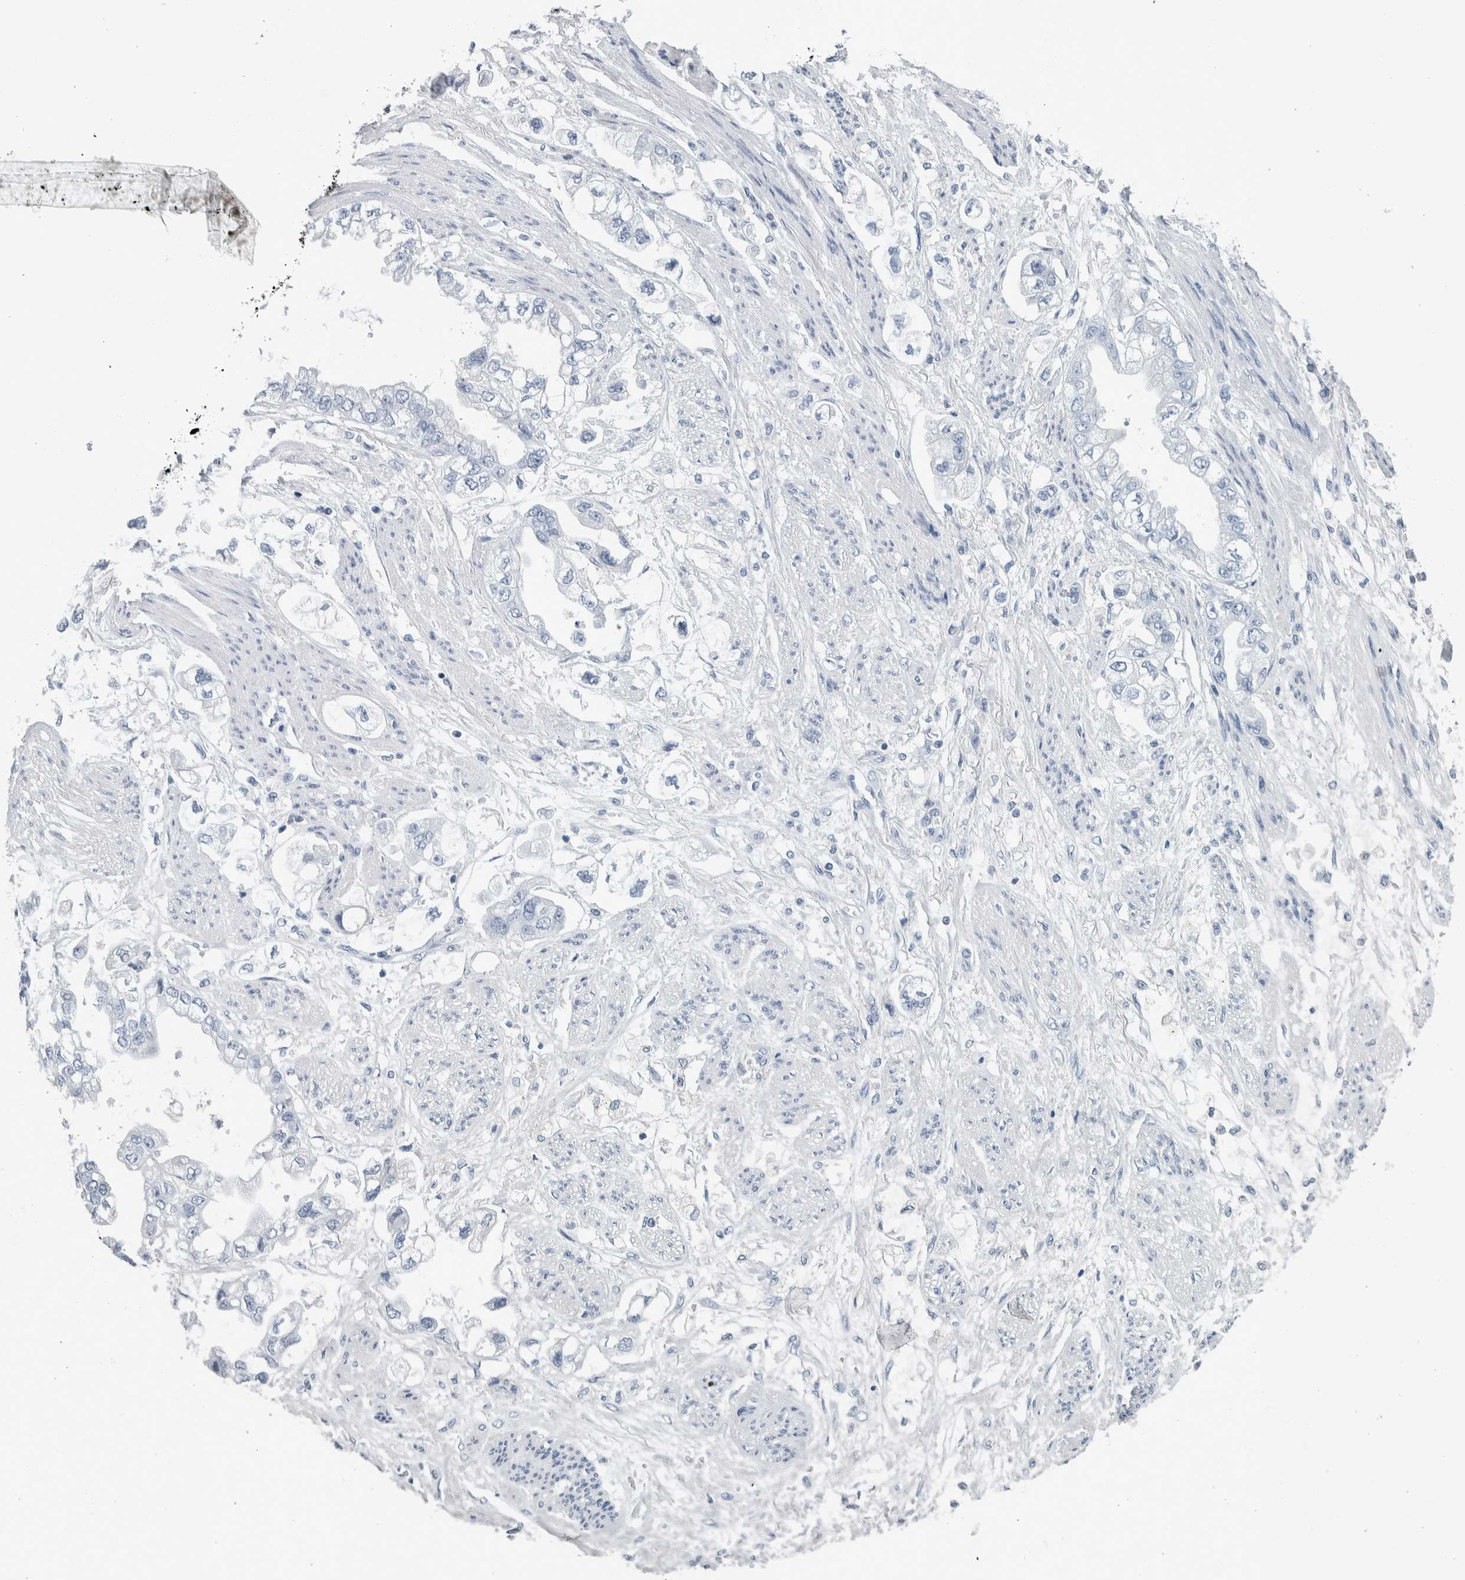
{"staining": {"intensity": "negative", "quantity": "none", "location": "none"}, "tissue": "stomach cancer", "cell_type": "Tumor cells", "image_type": "cancer", "snomed": [{"axis": "morphology", "description": "Adenocarcinoma, NOS"}, {"axis": "topography", "description": "Stomach"}], "caption": "Tumor cells show no significant protein staining in stomach cancer (adenocarcinoma). (DAB (3,3'-diaminobenzidine) immunohistochemistry with hematoxylin counter stain).", "gene": "SKAP2", "patient": {"sex": "male", "age": 62}}